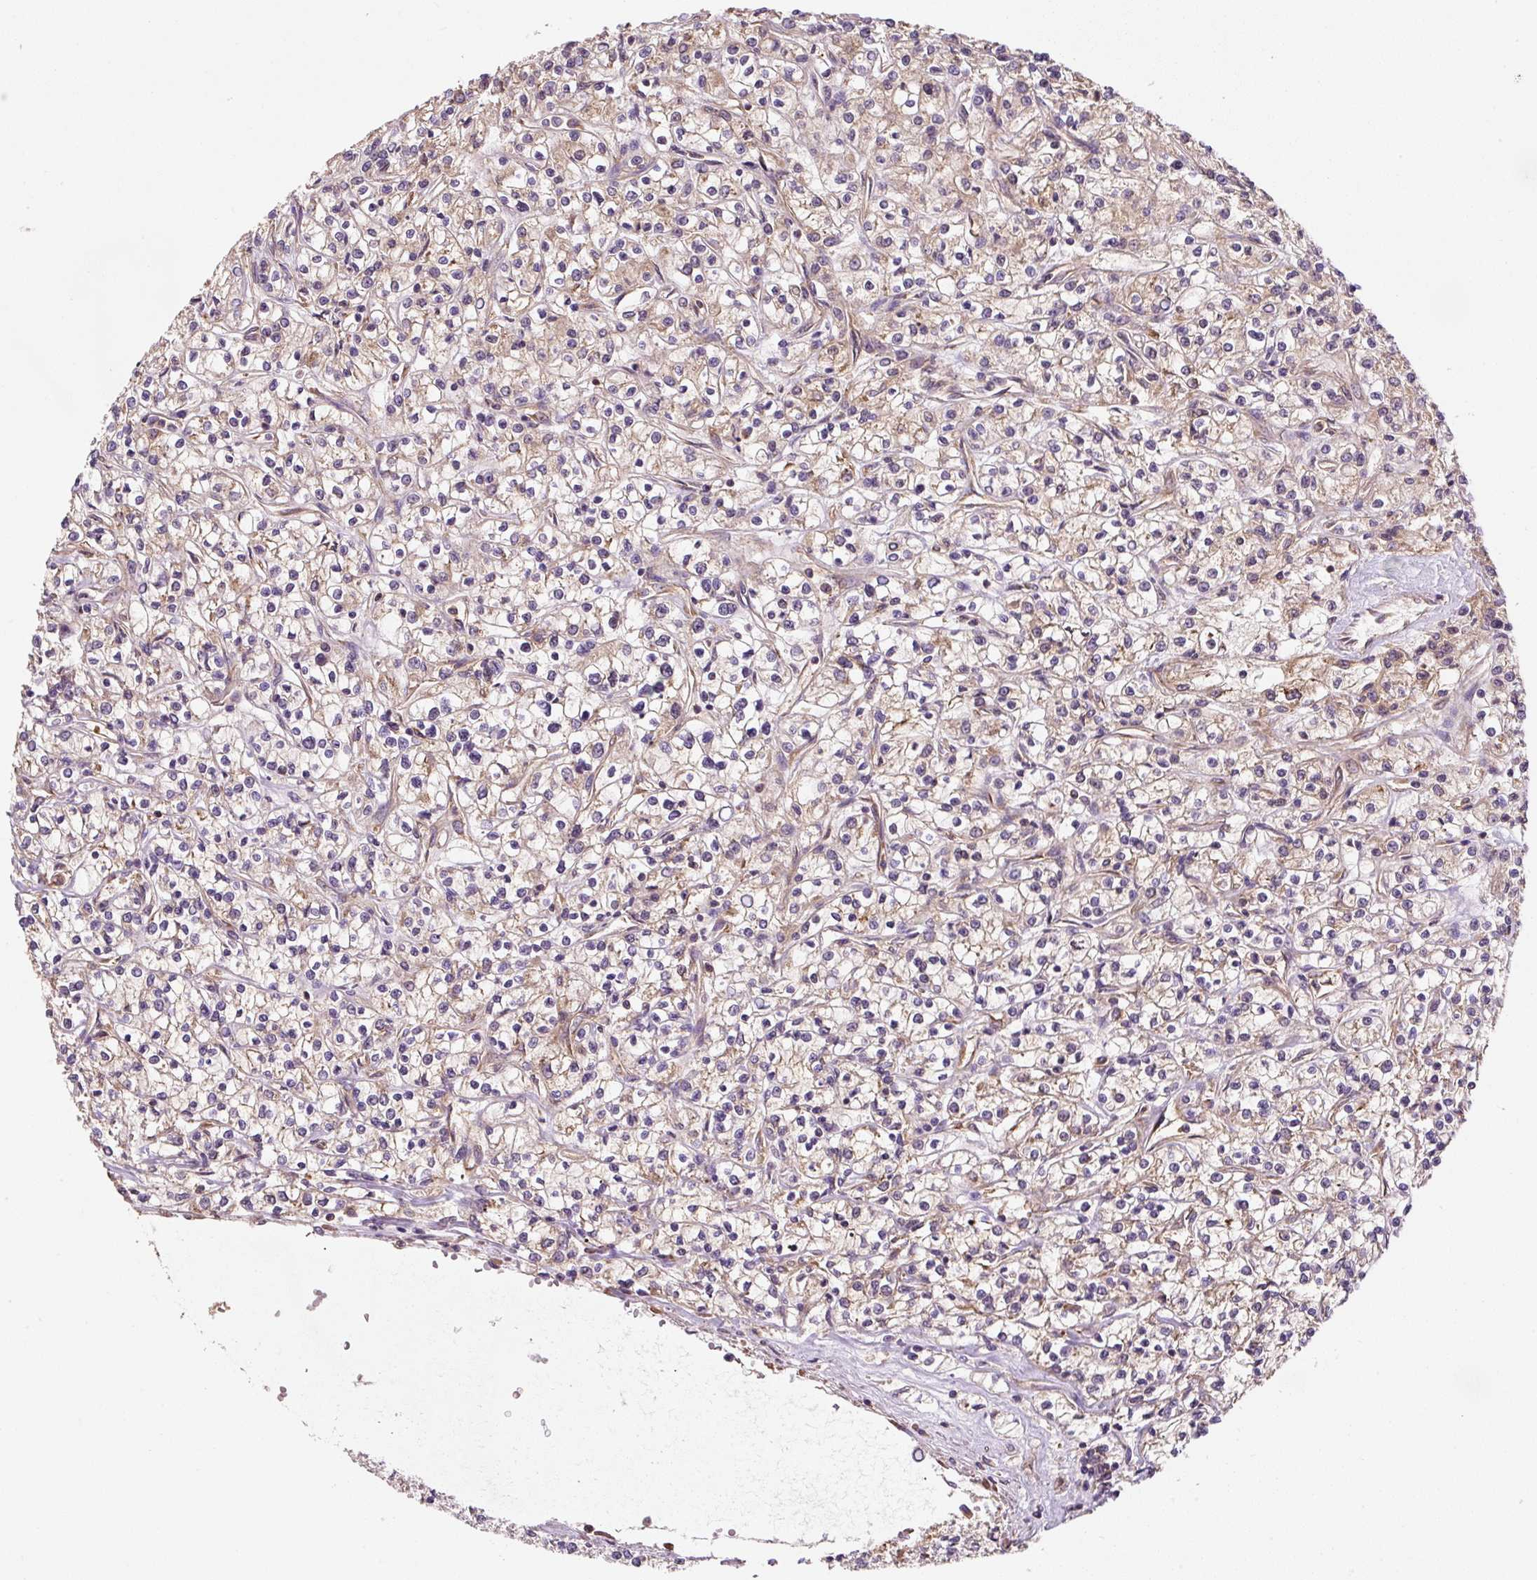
{"staining": {"intensity": "moderate", "quantity": "25%-75%", "location": "cytoplasmic/membranous"}, "tissue": "renal cancer", "cell_type": "Tumor cells", "image_type": "cancer", "snomed": [{"axis": "morphology", "description": "Adenocarcinoma, NOS"}, {"axis": "topography", "description": "Kidney"}], "caption": "Immunohistochemical staining of human renal cancer (adenocarcinoma) reveals moderate cytoplasmic/membranous protein expression in approximately 25%-75% of tumor cells.", "gene": "EIF2S2", "patient": {"sex": "female", "age": 59}}